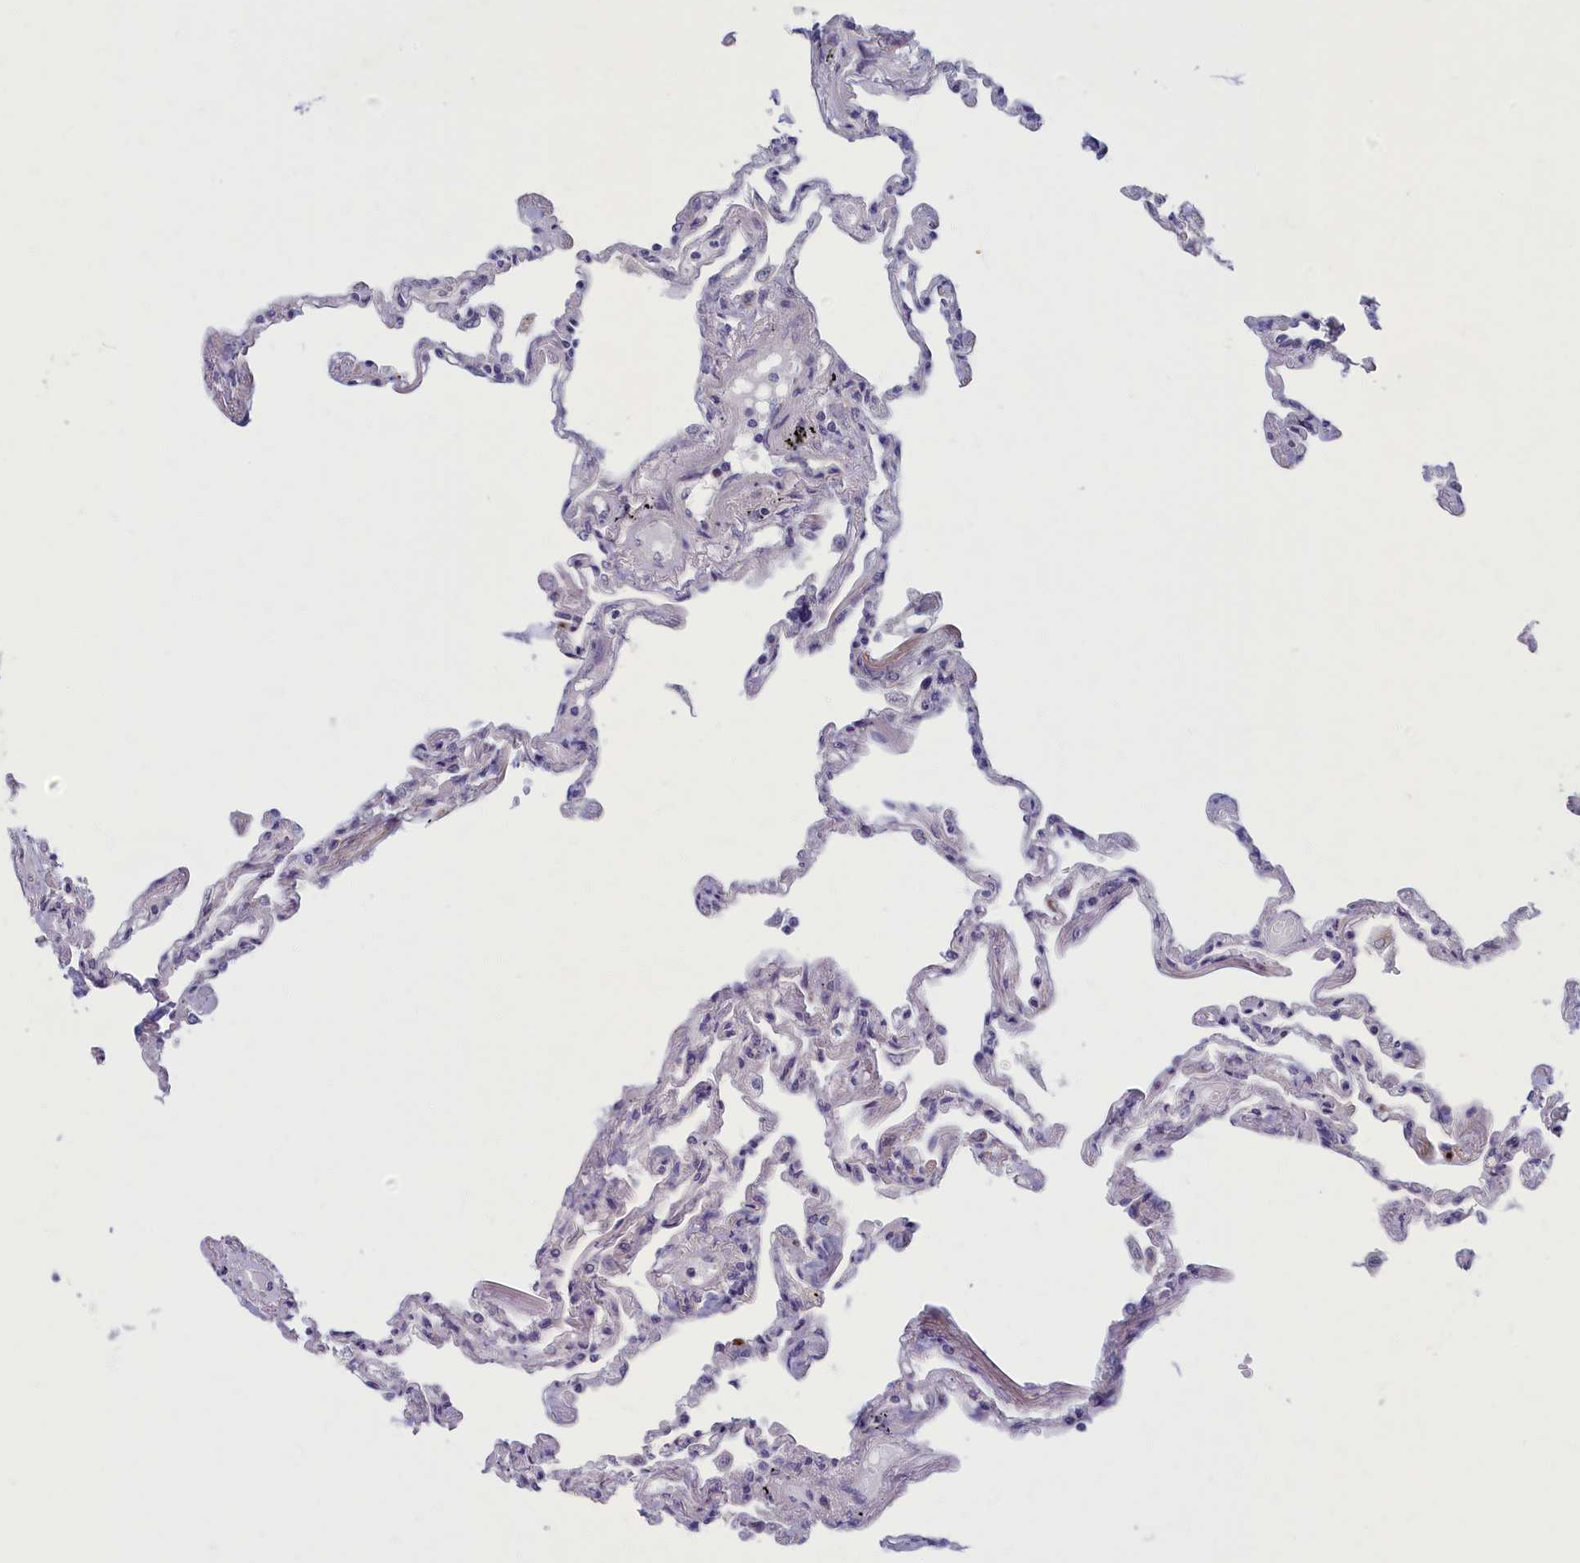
{"staining": {"intensity": "negative", "quantity": "none", "location": "none"}, "tissue": "lung", "cell_type": "Alveolar cells", "image_type": "normal", "snomed": [{"axis": "morphology", "description": "Normal tissue, NOS"}, {"axis": "topography", "description": "Lung"}], "caption": "IHC of benign lung displays no expression in alveolar cells. (DAB (3,3'-diaminobenzidine) immunohistochemistry visualized using brightfield microscopy, high magnification).", "gene": "MRPS25", "patient": {"sex": "female", "age": 67}}